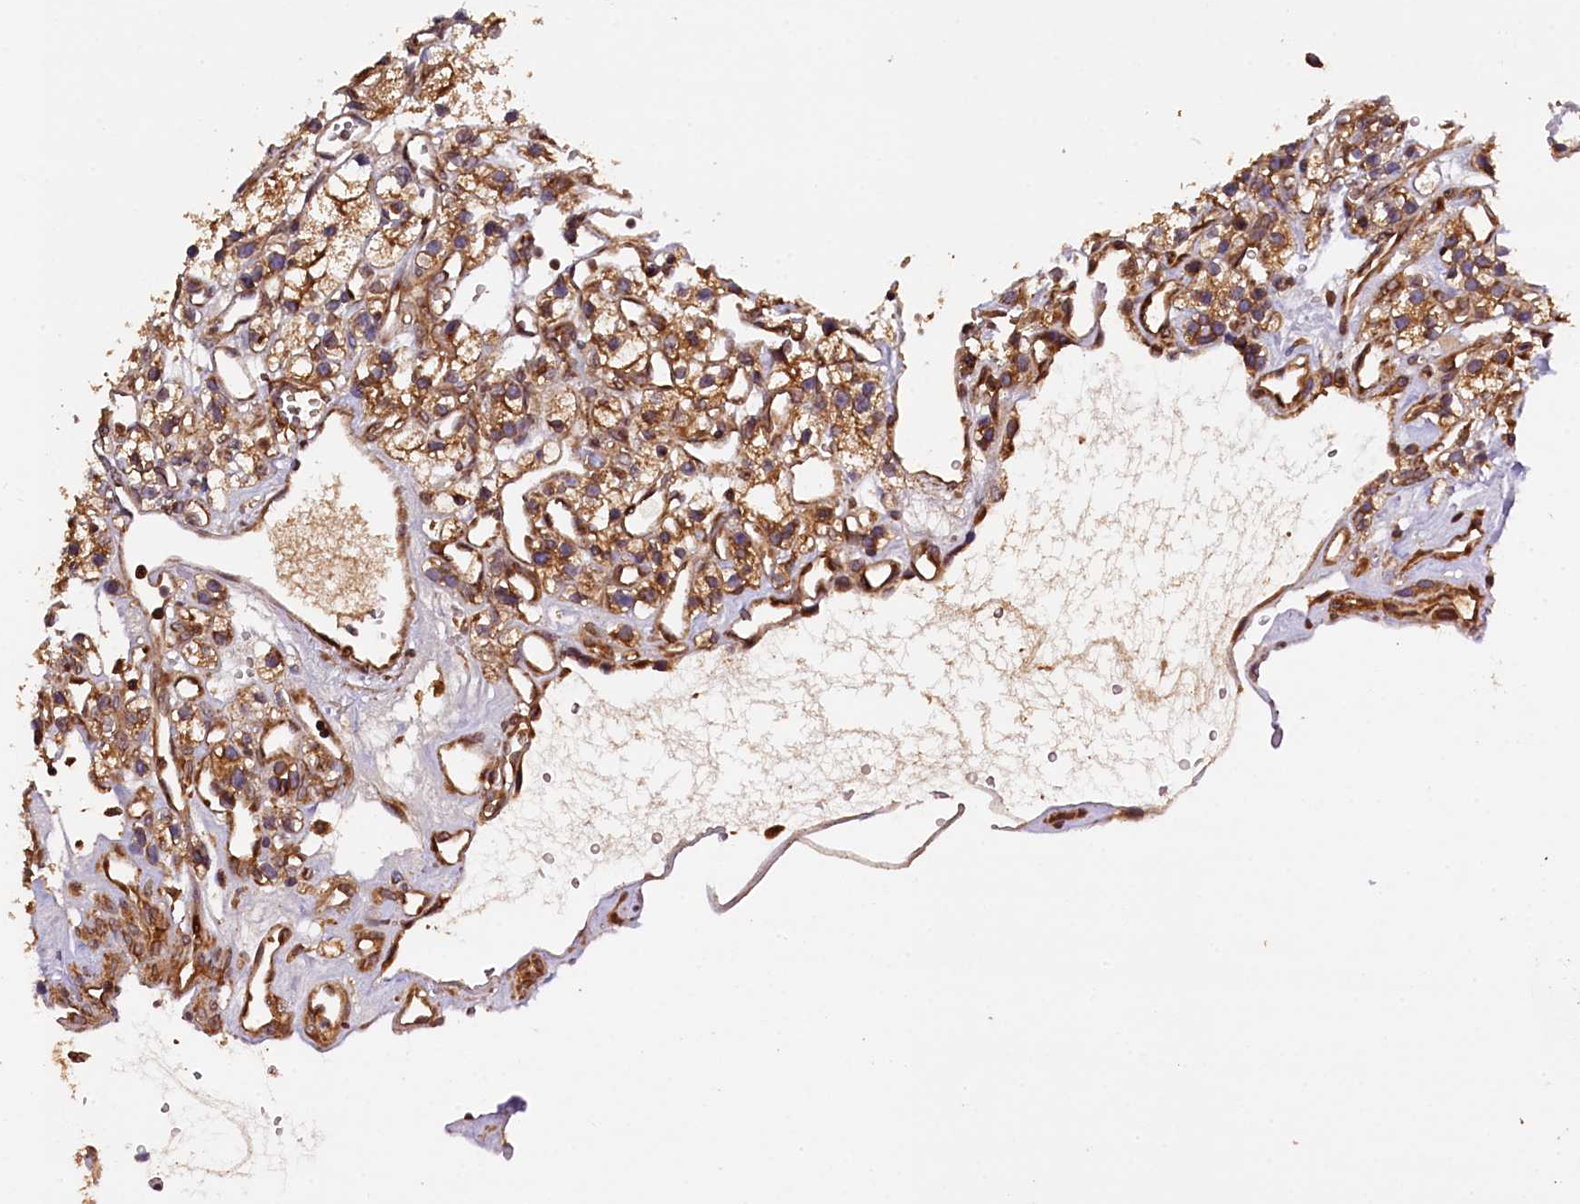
{"staining": {"intensity": "moderate", "quantity": ">75%", "location": "cytoplasmic/membranous"}, "tissue": "renal cancer", "cell_type": "Tumor cells", "image_type": "cancer", "snomed": [{"axis": "morphology", "description": "Adenocarcinoma, NOS"}, {"axis": "topography", "description": "Kidney"}], "caption": "IHC of renal cancer (adenocarcinoma) displays medium levels of moderate cytoplasmic/membranous positivity in about >75% of tumor cells. (Stains: DAB (3,3'-diaminobenzidine) in brown, nuclei in blue, Microscopy: brightfield microscopy at high magnification).", "gene": "KLC2", "patient": {"sex": "female", "age": 57}}